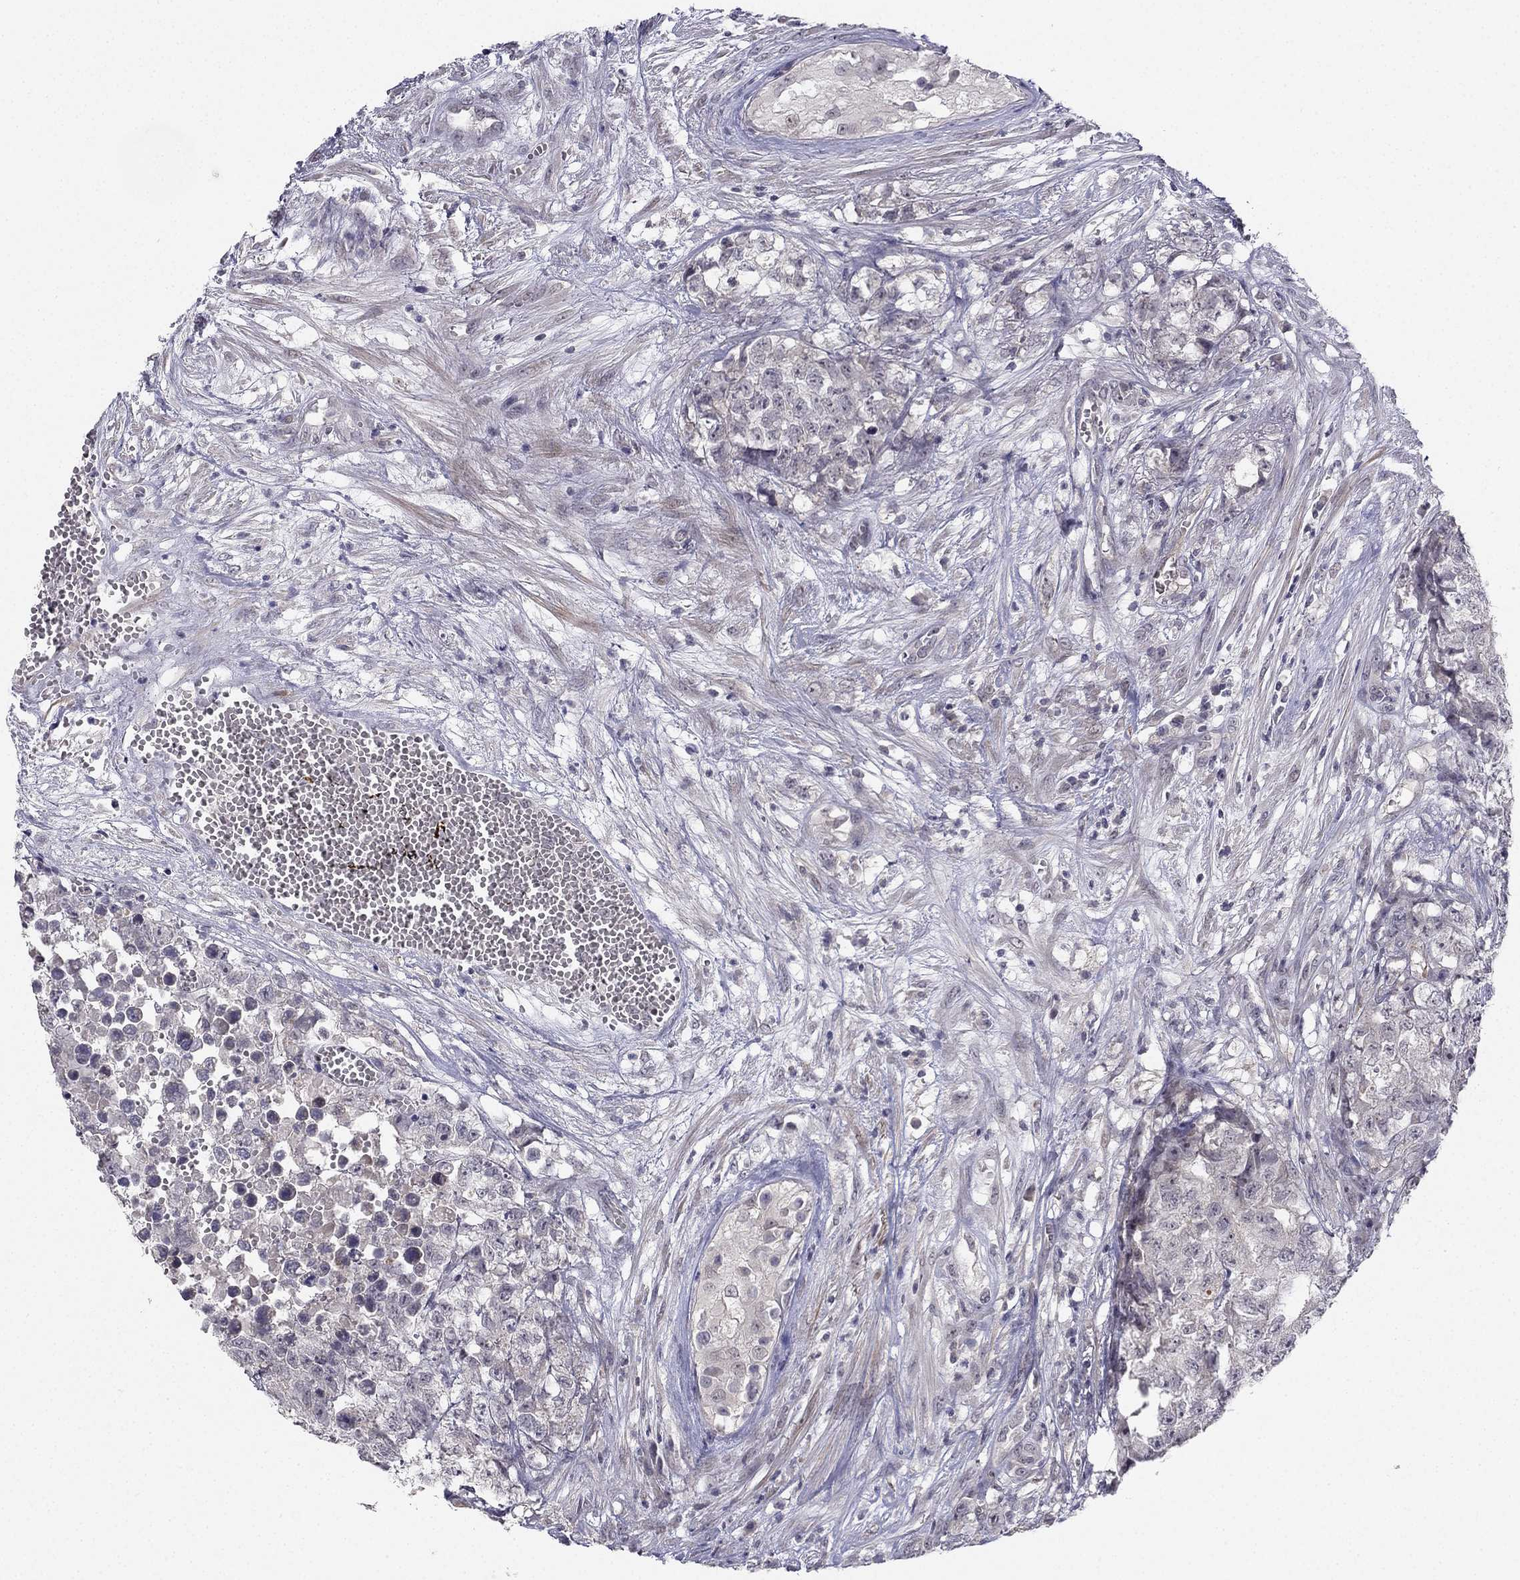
{"staining": {"intensity": "negative", "quantity": "none", "location": "none"}, "tissue": "testis cancer", "cell_type": "Tumor cells", "image_type": "cancer", "snomed": [{"axis": "morphology", "description": "Seminoma, NOS"}, {"axis": "morphology", "description": "Carcinoma, Embryonal, NOS"}, {"axis": "topography", "description": "Testis"}], "caption": "Tumor cells show no significant positivity in testis cancer (seminoma).", "gene": "CHST8", "patient": {"sex": "male", "age": 22}}